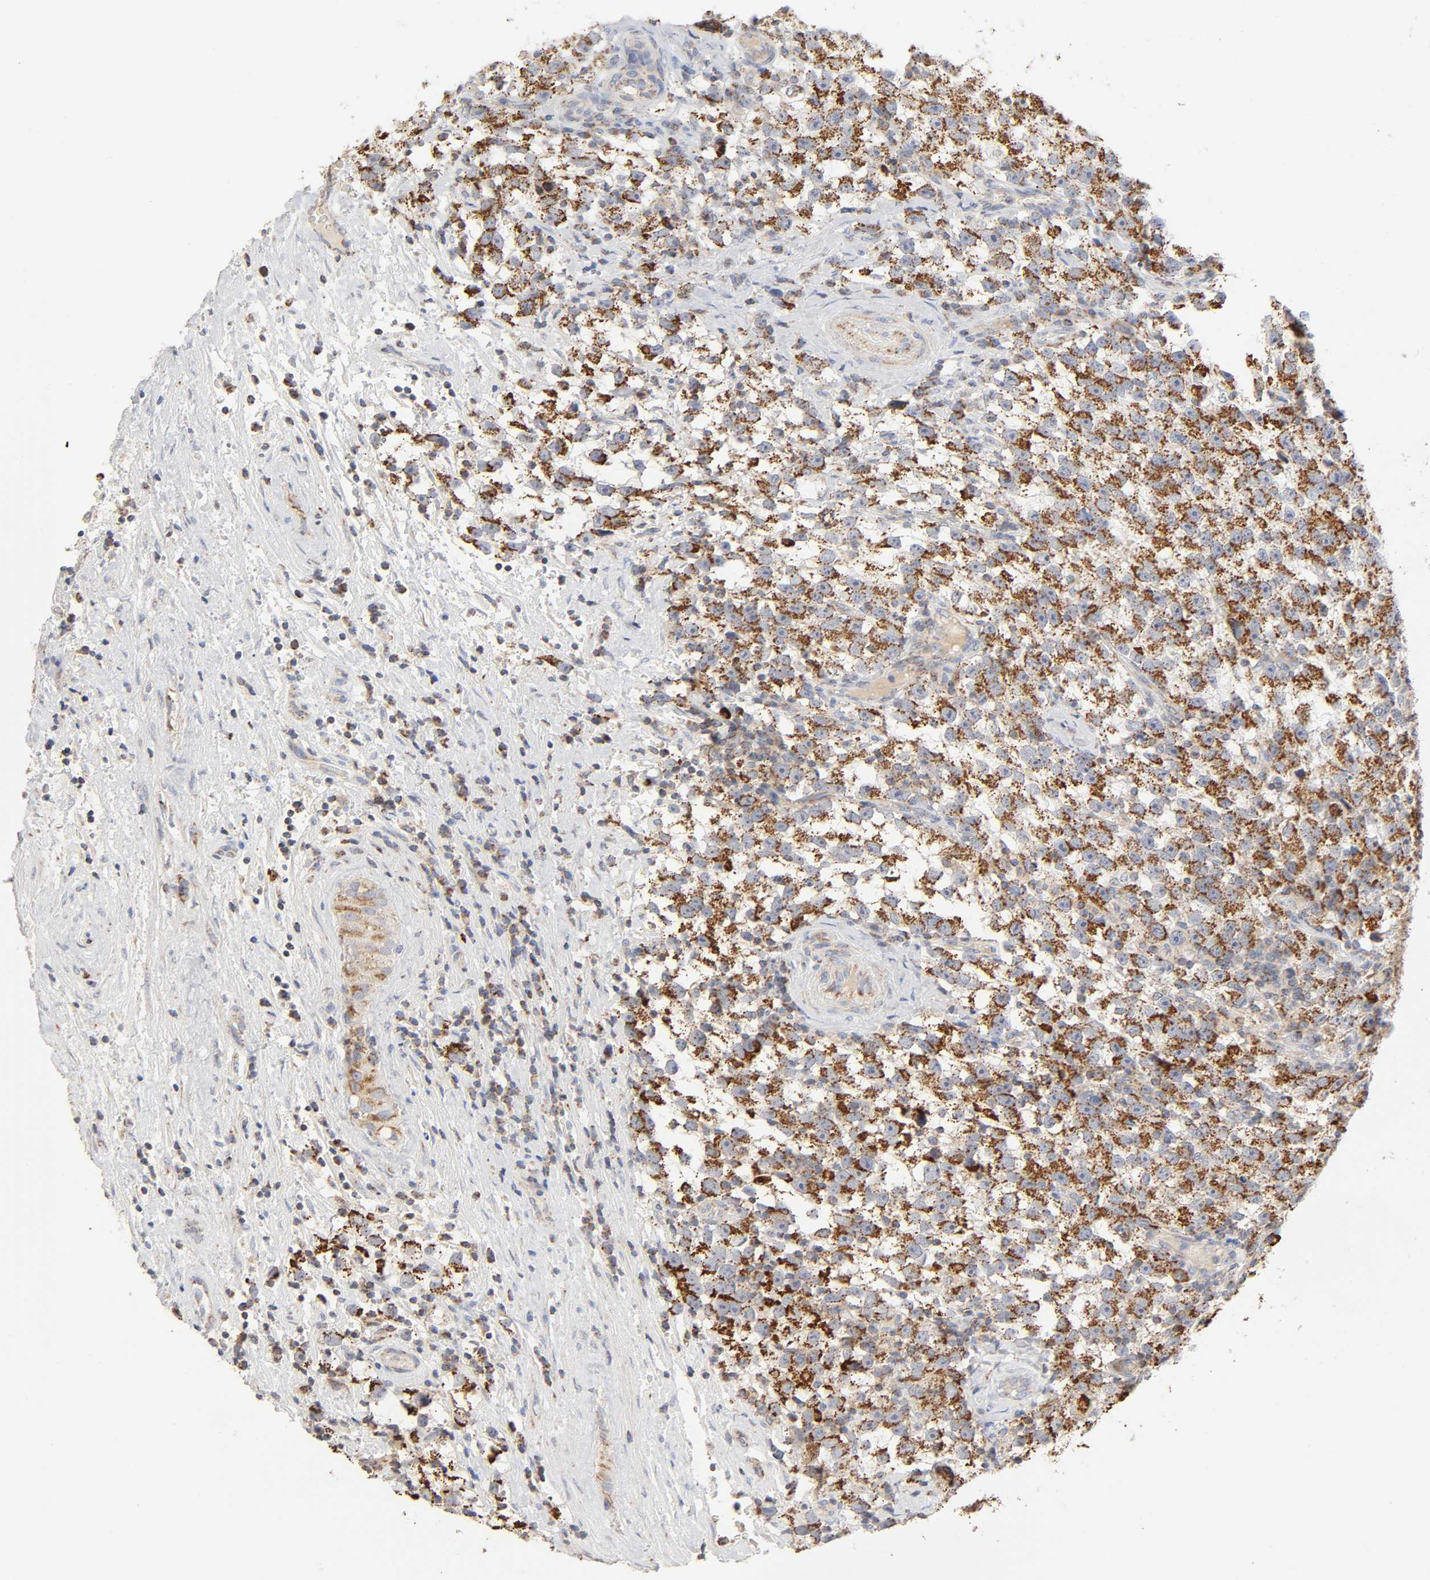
{"staining": {"intensity": "strong", "quantity": ">75%", "location": "cytoplasmic/membranous"}, "tissue": "testis cancer", "cell_type": "Tumor cells", "image_type": "cancer", "snomed": [{"axis": "morphology", "description": "Seminoma, NOS"}, {"axis": "topography", "description": "Testis"}], "caption": "Protein expression by immunohistochemistry exhibits strong cytoplasmic/membranous expression in approximately >75% of tumor cells in testis seminoma.", "gene": "SYT16", "patient": {"sex": "male", "age": 33}}